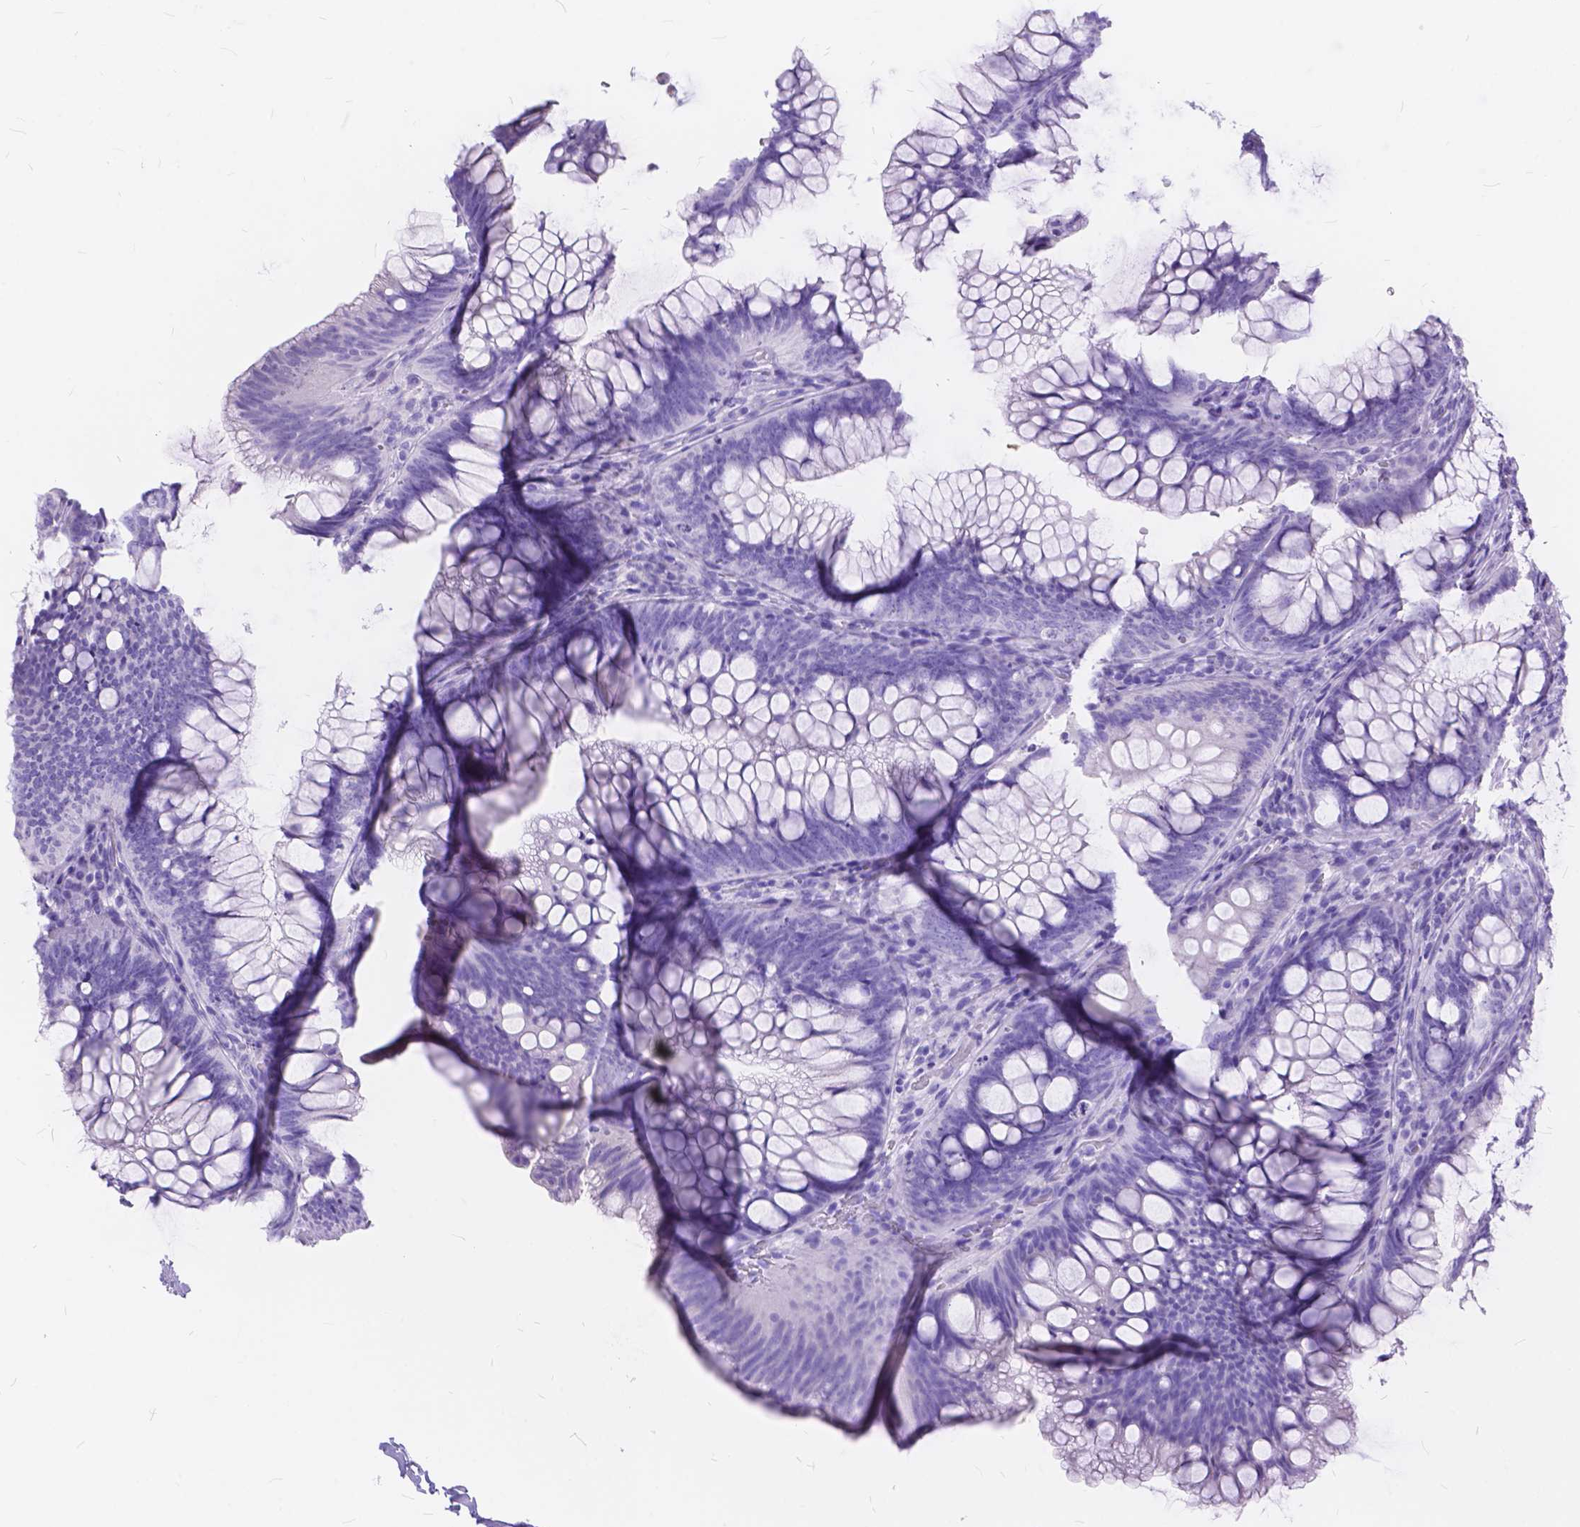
{"staining": {"intensity": "negative", "quantity": "none", "location": "none"}, "tissue": "colon", "cell_type": "Endothelial cells", "image_type": "normal", "snomed": [{"axis": "morphology", "description": "Normal tissue, NOS"}, {"axis": "morphology", "description": "Adenoma, NOS"}, {"axis": "topography", "description": "Soft tissue"}, {"axis": "topography", "description": "Colon"}], "caption": "This is an immunohistochemistry image of unremarkable colon. There is no expression in endothelial cells.", "gene": "FOXL2", "patient": {"sex": "male", "age": 47}}